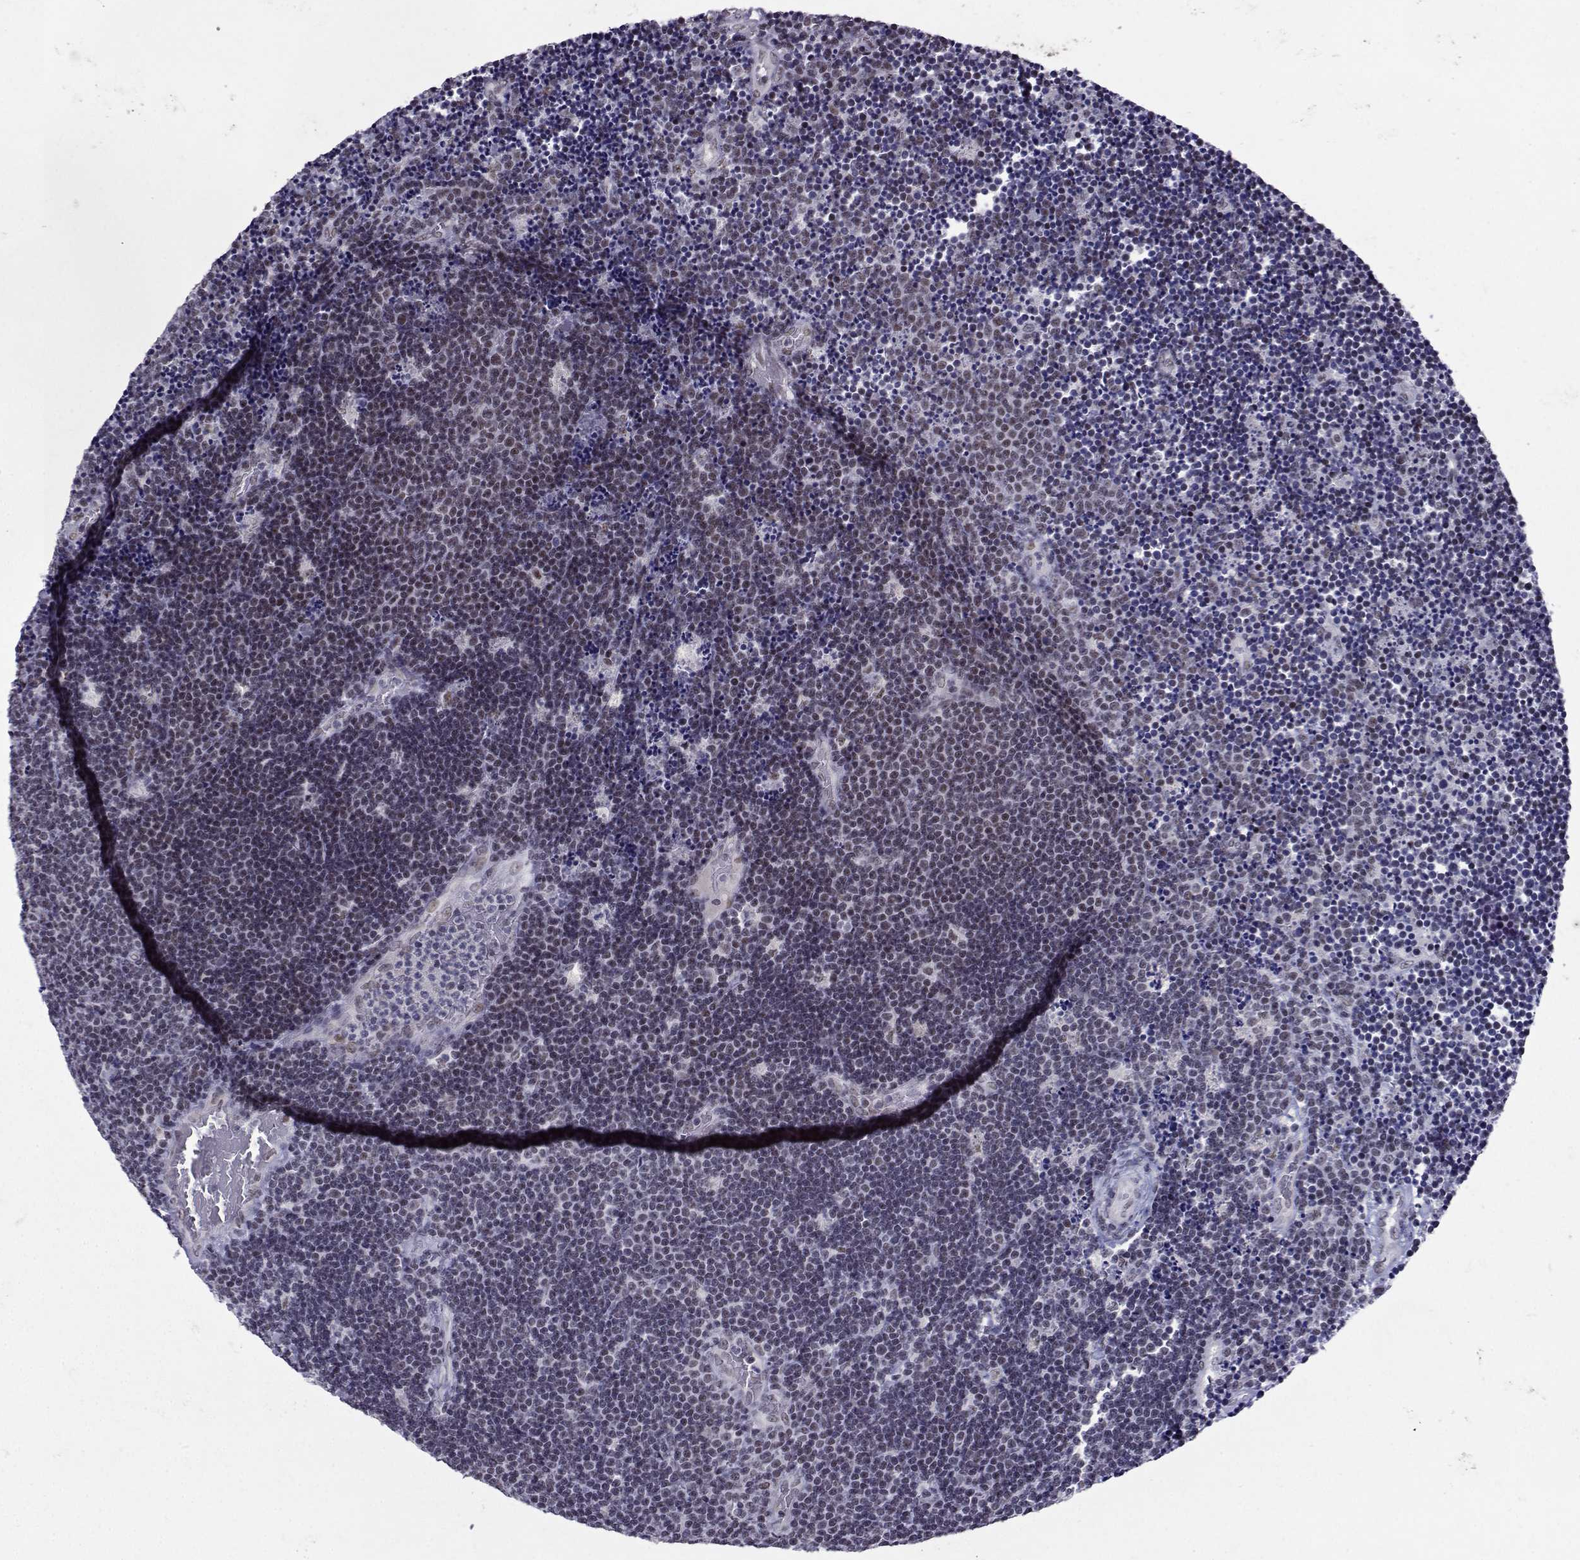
{"staining": {"intensity": "negative", "quantity": "none", "location": "none"}, "tissue": "lymphoma", "cell_type": "Tumor cells", "image_type": "cancer", "snomed": [{"axis": "morphology", "description": "Malignant lymphoma, non-Hodgkin's type, Low grade"}, {"axis": "topography", "description": "Brain"}], "caption": "Immunohistochemistry of human malignant lymphoma, non-Hodgkin's type (low-grade) reveals no staining in tumor cells. The staining was performed using DAB (3,3'-diaminobenzidine) to visualize the protein expression in brown, while the nuclei were stained in blue with hematoxylin (Magnification: 20x).", "gene": "LIN28A", "patient": {"sex": "female", "age": 66}}